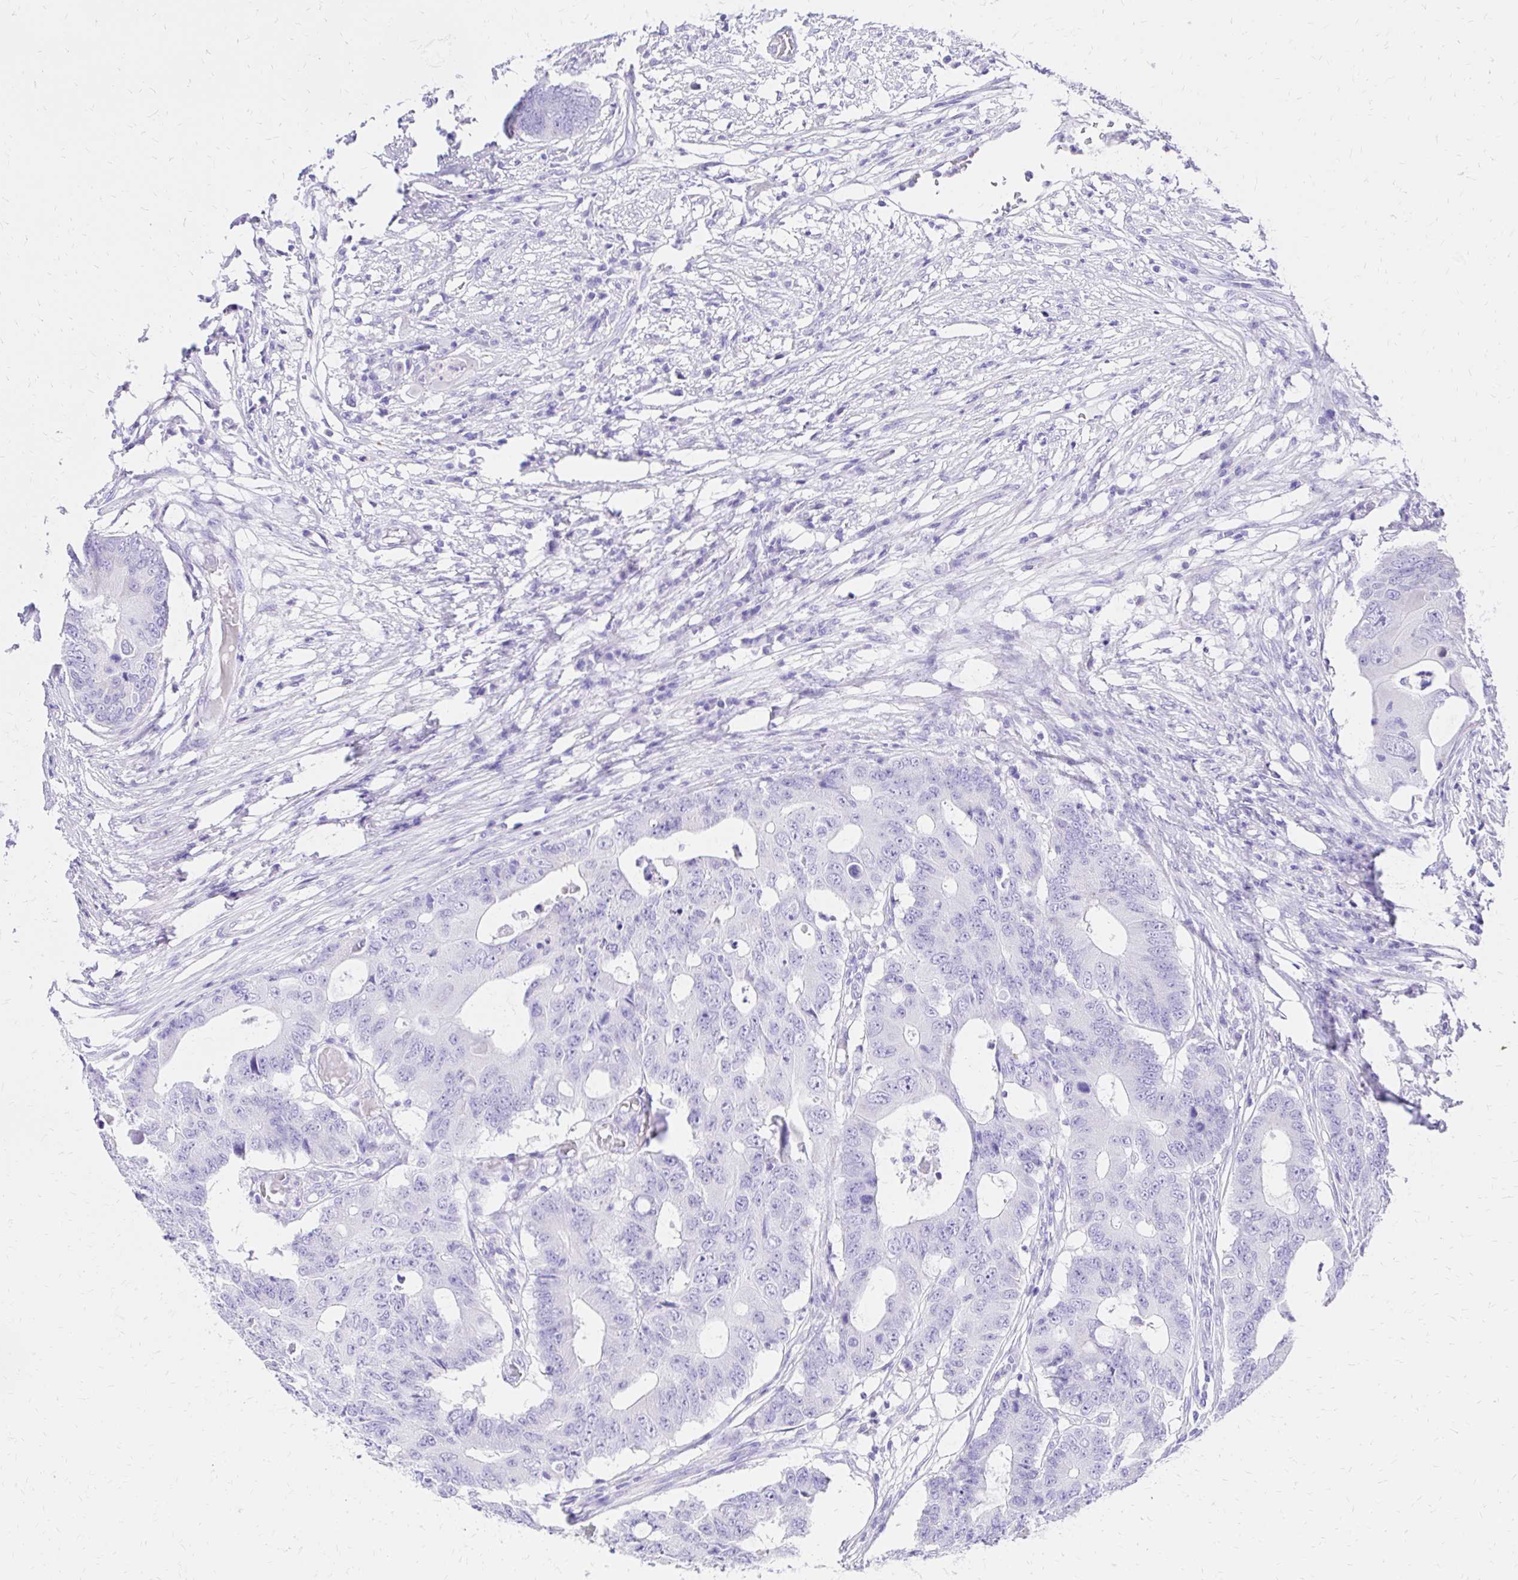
{"staining": {"intensity": "negative", "quantity": "none", "location": "none"}, "tissue": "colorectal cancer", "cell_type": "Tumor cells", "image_type": "cancer", "snomed": [{"axis": "morphology", "description": "Adenocarcinoma, NOS"}, {"axis": "topography", "description": "Colon"}], "caption": "A micrograph of human adenocarcinoma (colorectal) is negative for staining in tumor cells. The staining was performed using DAB (3,3'-diaminobenzidine) to visualize the protein expression in brown, while the nuclei were stained in blue with hematoxylin (Magnification: 20x).", "gene": "S100G", "patient": {"sex": "male", "age": 71}}